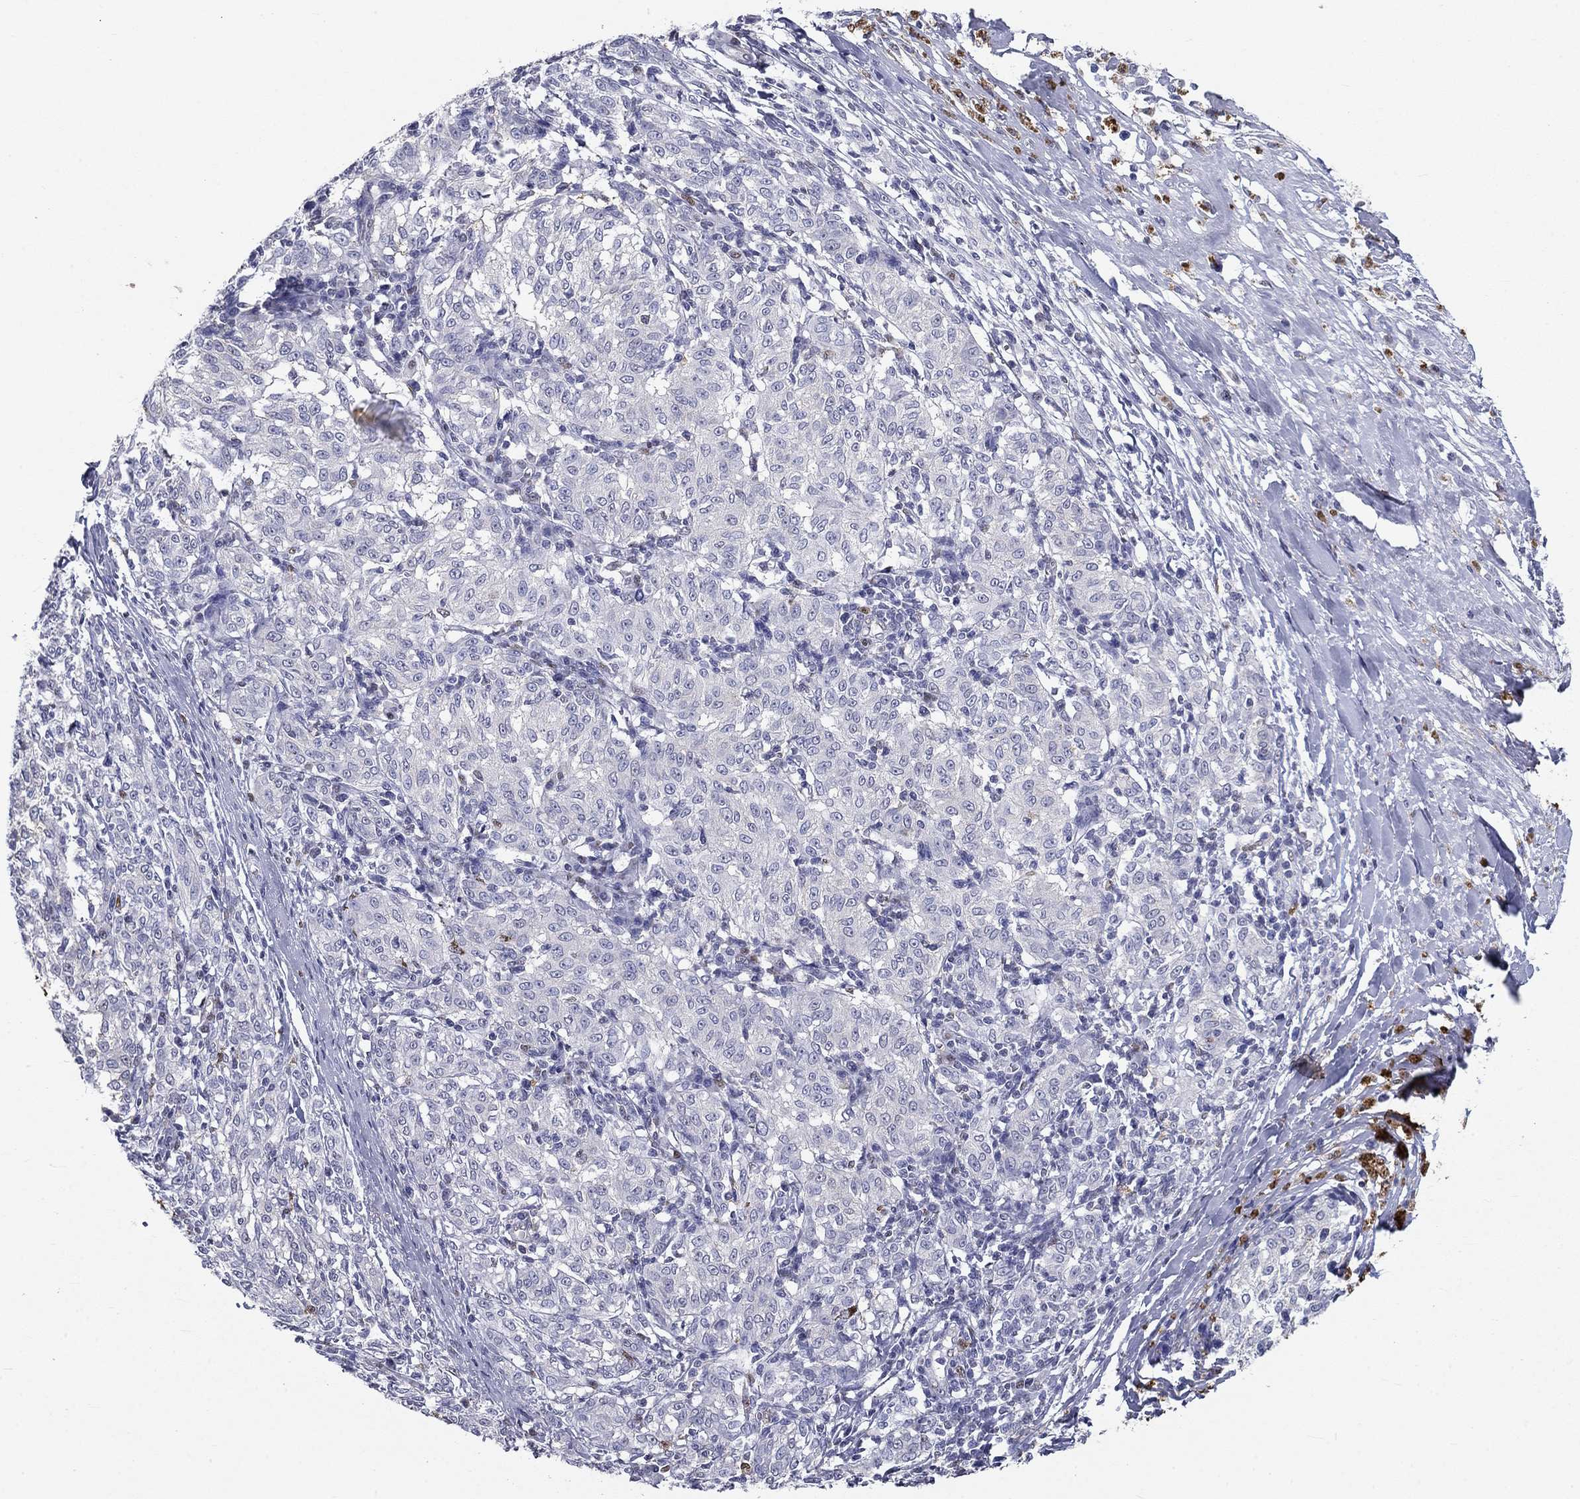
{"staining": {"intensity": "negative", "quantity": "none", "location": "none"}, "tissue": "melanoma", "cell_type": "Tumor cells", "image_type": "cancer", "snomed": [{"axis": "morphology", "description": "Malignant melanoma, NOS"}, {"axis": "topography", "description": "Skin"}], "caption": "DAB immunohistochemical staining of human melanoma displays no significant staining in tumor cells. (DAB IHC visualized using brightfield microscopy, high magnification).", "gene": "IGSF8", "patient": {"sex": "female", "age": 72}}